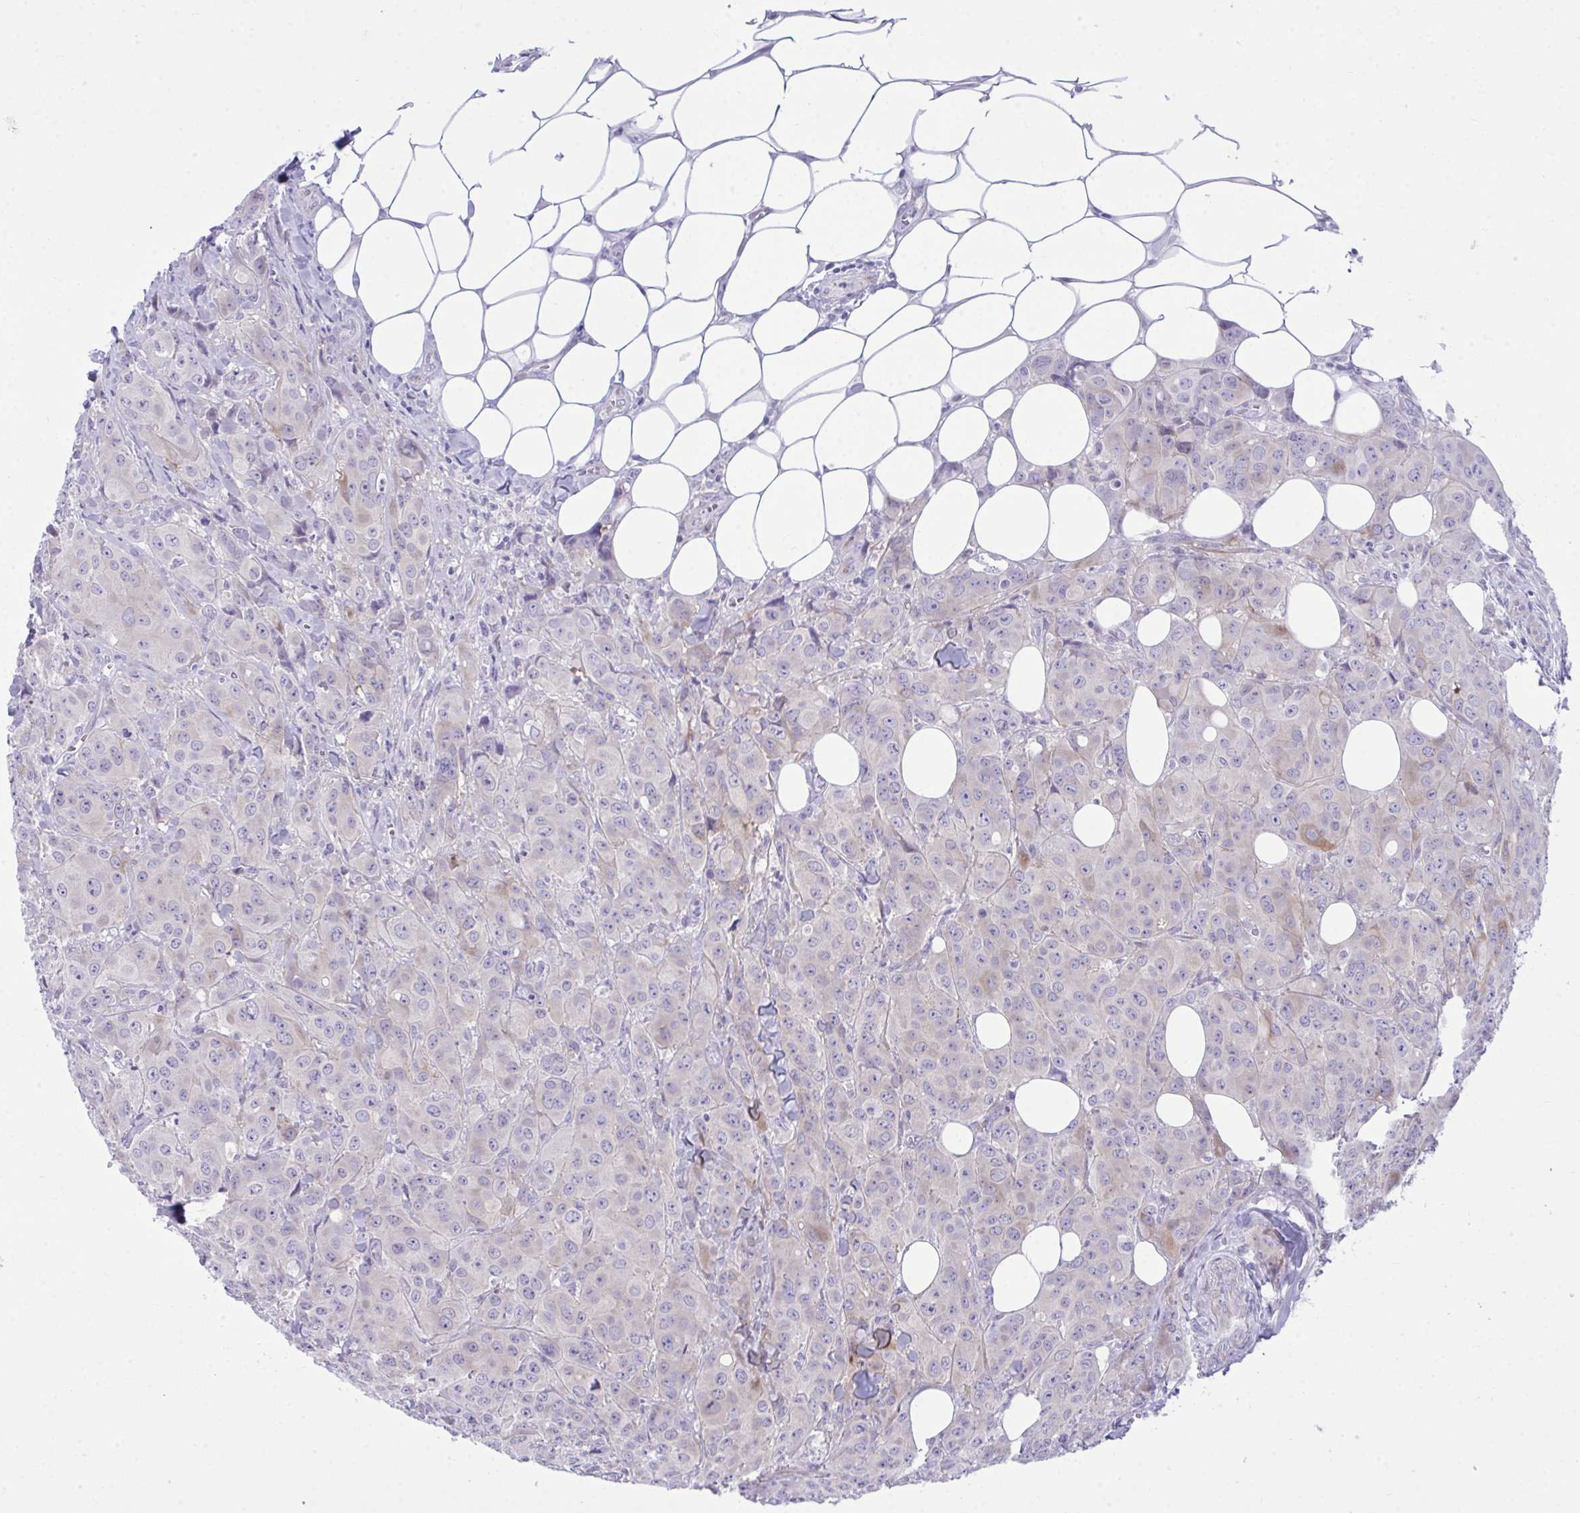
{"staining": {"intensity": "negative", "quantity": "none", "location": "none"}, "tissue": "breast cancer", "cell_type": "Tumor cells", "image_type": "cancer", "snomed": [{"axis": "morphology", "description": "Normal tissue, NOS"}, {"axis": "morphology", "description": "Duct carcinoma"}, {"axis": "topography", "description": "Breast"}], "caption": "Immunohistochemistry (IHC) image of invasive ductal carcinoma (breast) stained for a protein (brown), which displays no positivity in tumor cells.", "gene": "MED9", "patient": {"sex": "female", "age": 43}}